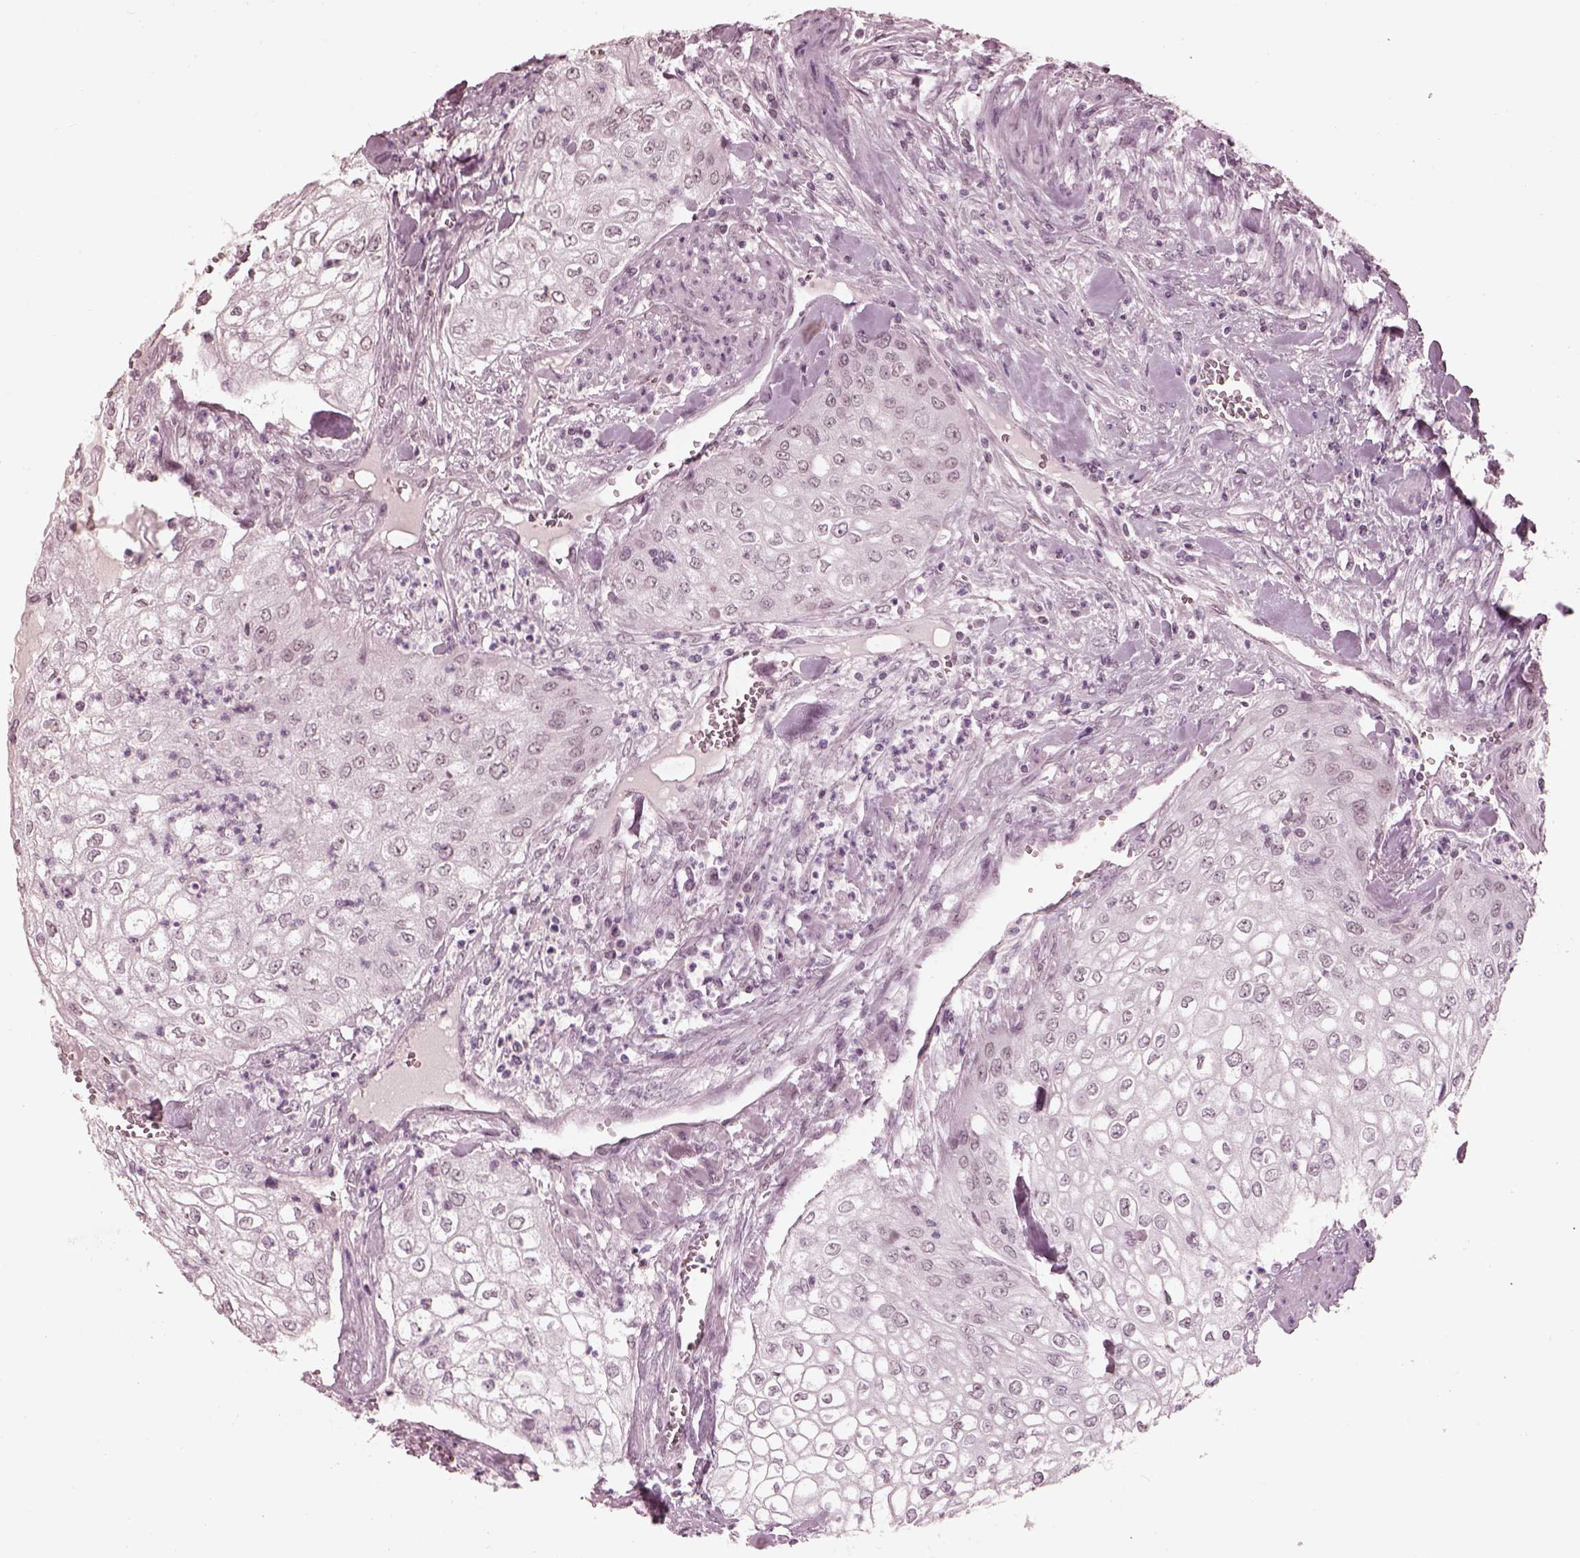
{"staining": {"intensity": "negative", "quantity": "none", "location": "none"}, "tissue": "urothelial cancer", "cell_type": "Tumor cells", "image_type": "cancer", "snomed": [{"axis": "morphology", "description": "Urothelial carcinoma, High grade"}, {"axis": "topography", "description": "Urinary bladder"}], "caption": "IHC of human urothelial cancer reveals no staining in tumor cells.", "gene": "GARIN4", "patient": {"sex": "male", "age": 62}}